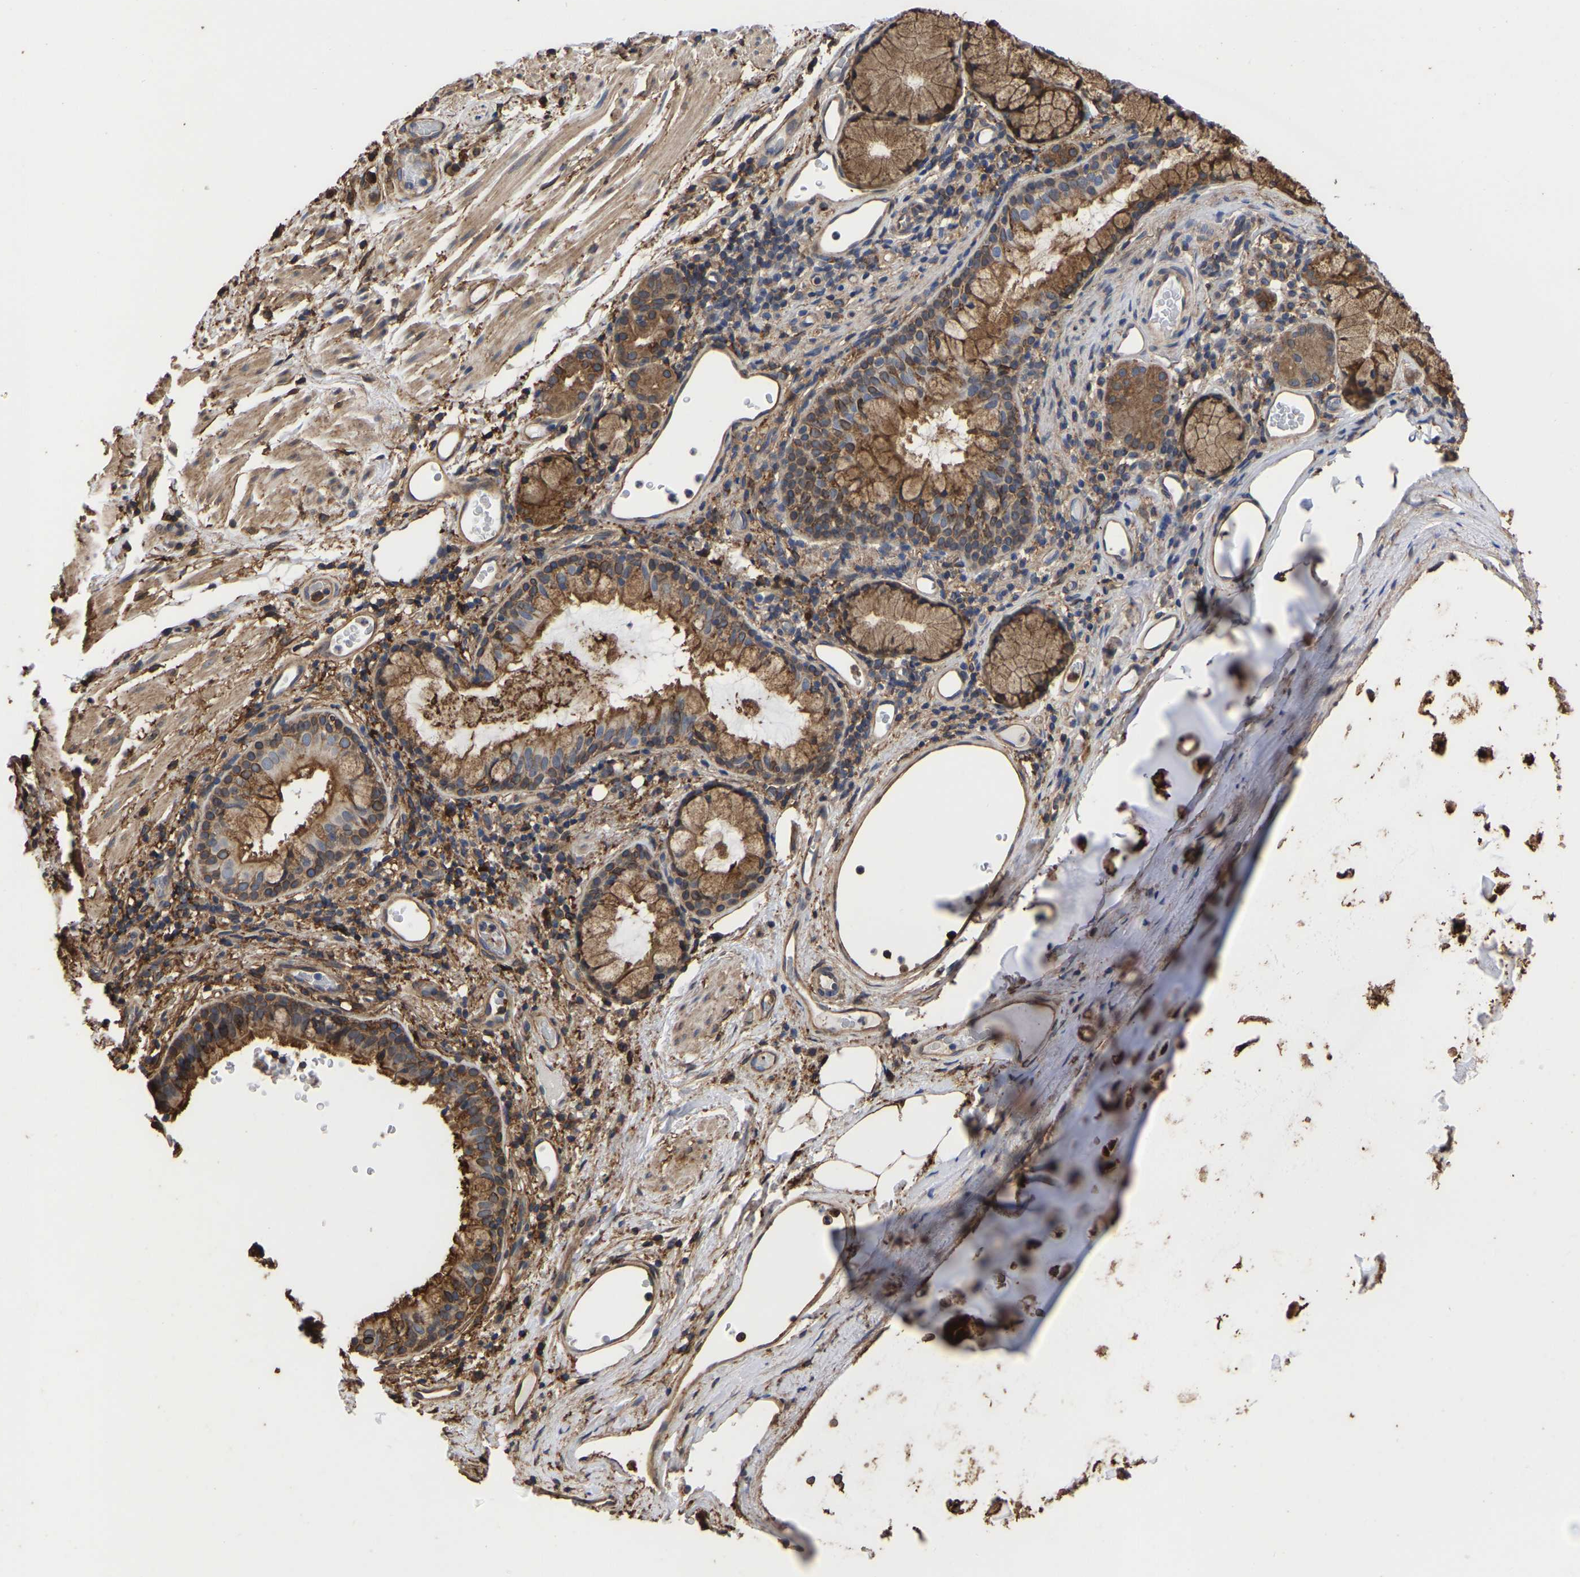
{"staining": {"intensity": "strong", "quantity": ">75%", "location": "cytoplasmic/membranous"}, "tissue": "bronchus", "cell_type": "Respiratory epithelial cells", "image_type": "normal", "snomed": [{"axis": "morphology", "description": "Normal tissue, NOS"}, {"axis": "morphology", "description": "Inflammation, NOS"}, {"axis": "topography", "description": "Cartilage tissue"}, {"axis": "topography", "description": "Bronchus"}], "caption": "A high-resolution photomicrograph shows IHC staining of normal bronchus, which exhibits strong cytoplasmic/membranous staining in approximately >75% of respiratory epithelial cells.", "gene": "LIF", "patient": {"sex": "male", "age": 77}}